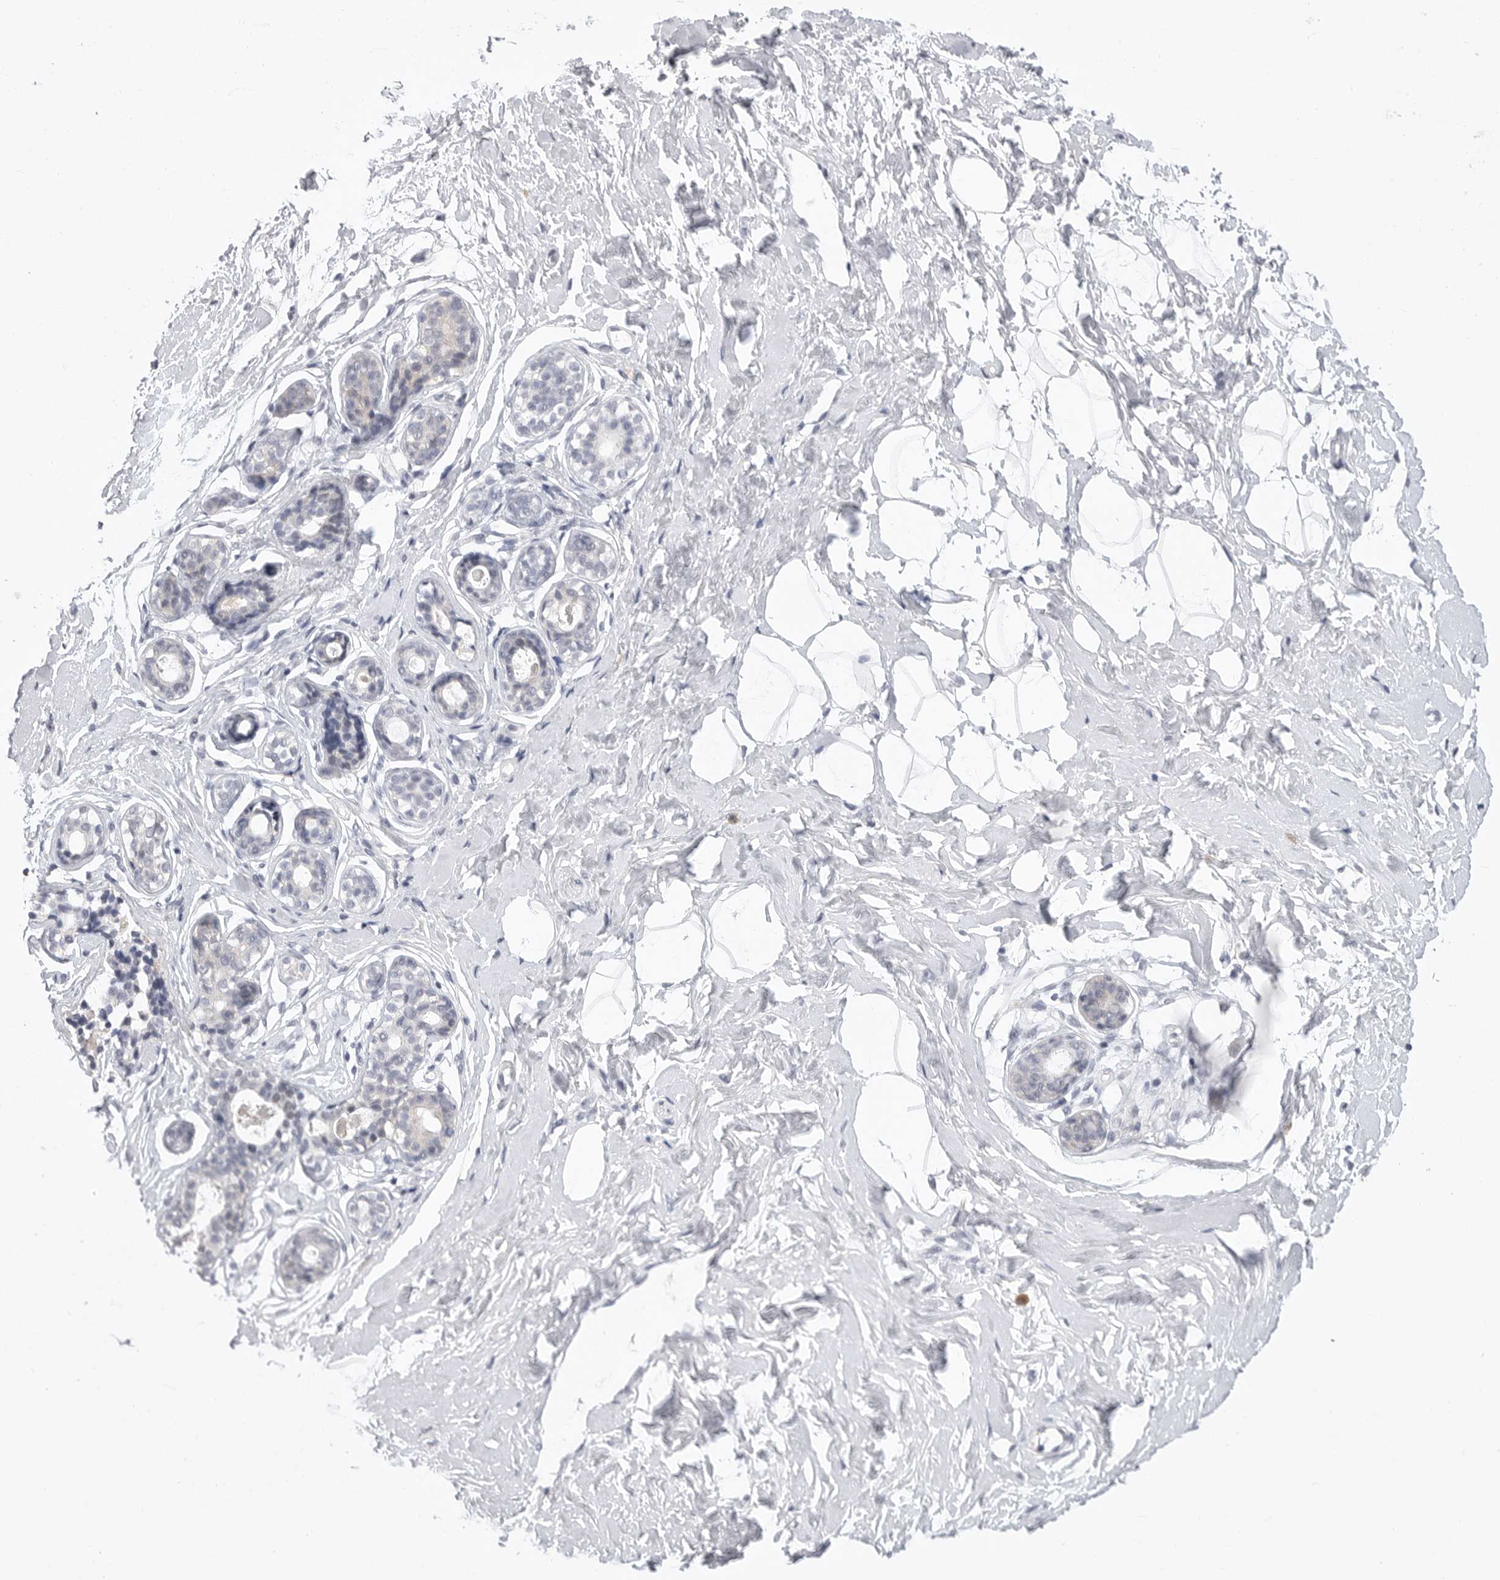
{"staining": {"intensity": "negative", "quantity": "none", "location": "none"}, "tissue": "breast", "cell_type": "Adipocytes", "image_type": "normal", "snomed": [{"axis": "morphology", "description": "Normal tissue, NOS"}, {"axis": "morphology", "description": "Adenoma, NOS"}, {"axis": "topography", "description": "Breast"}], "caption": "This is an IHC image of benign breast. There is no positivity in adipocytes.", "gene": "FBXO43", "patient": {"sex": "female", "age": 23}}